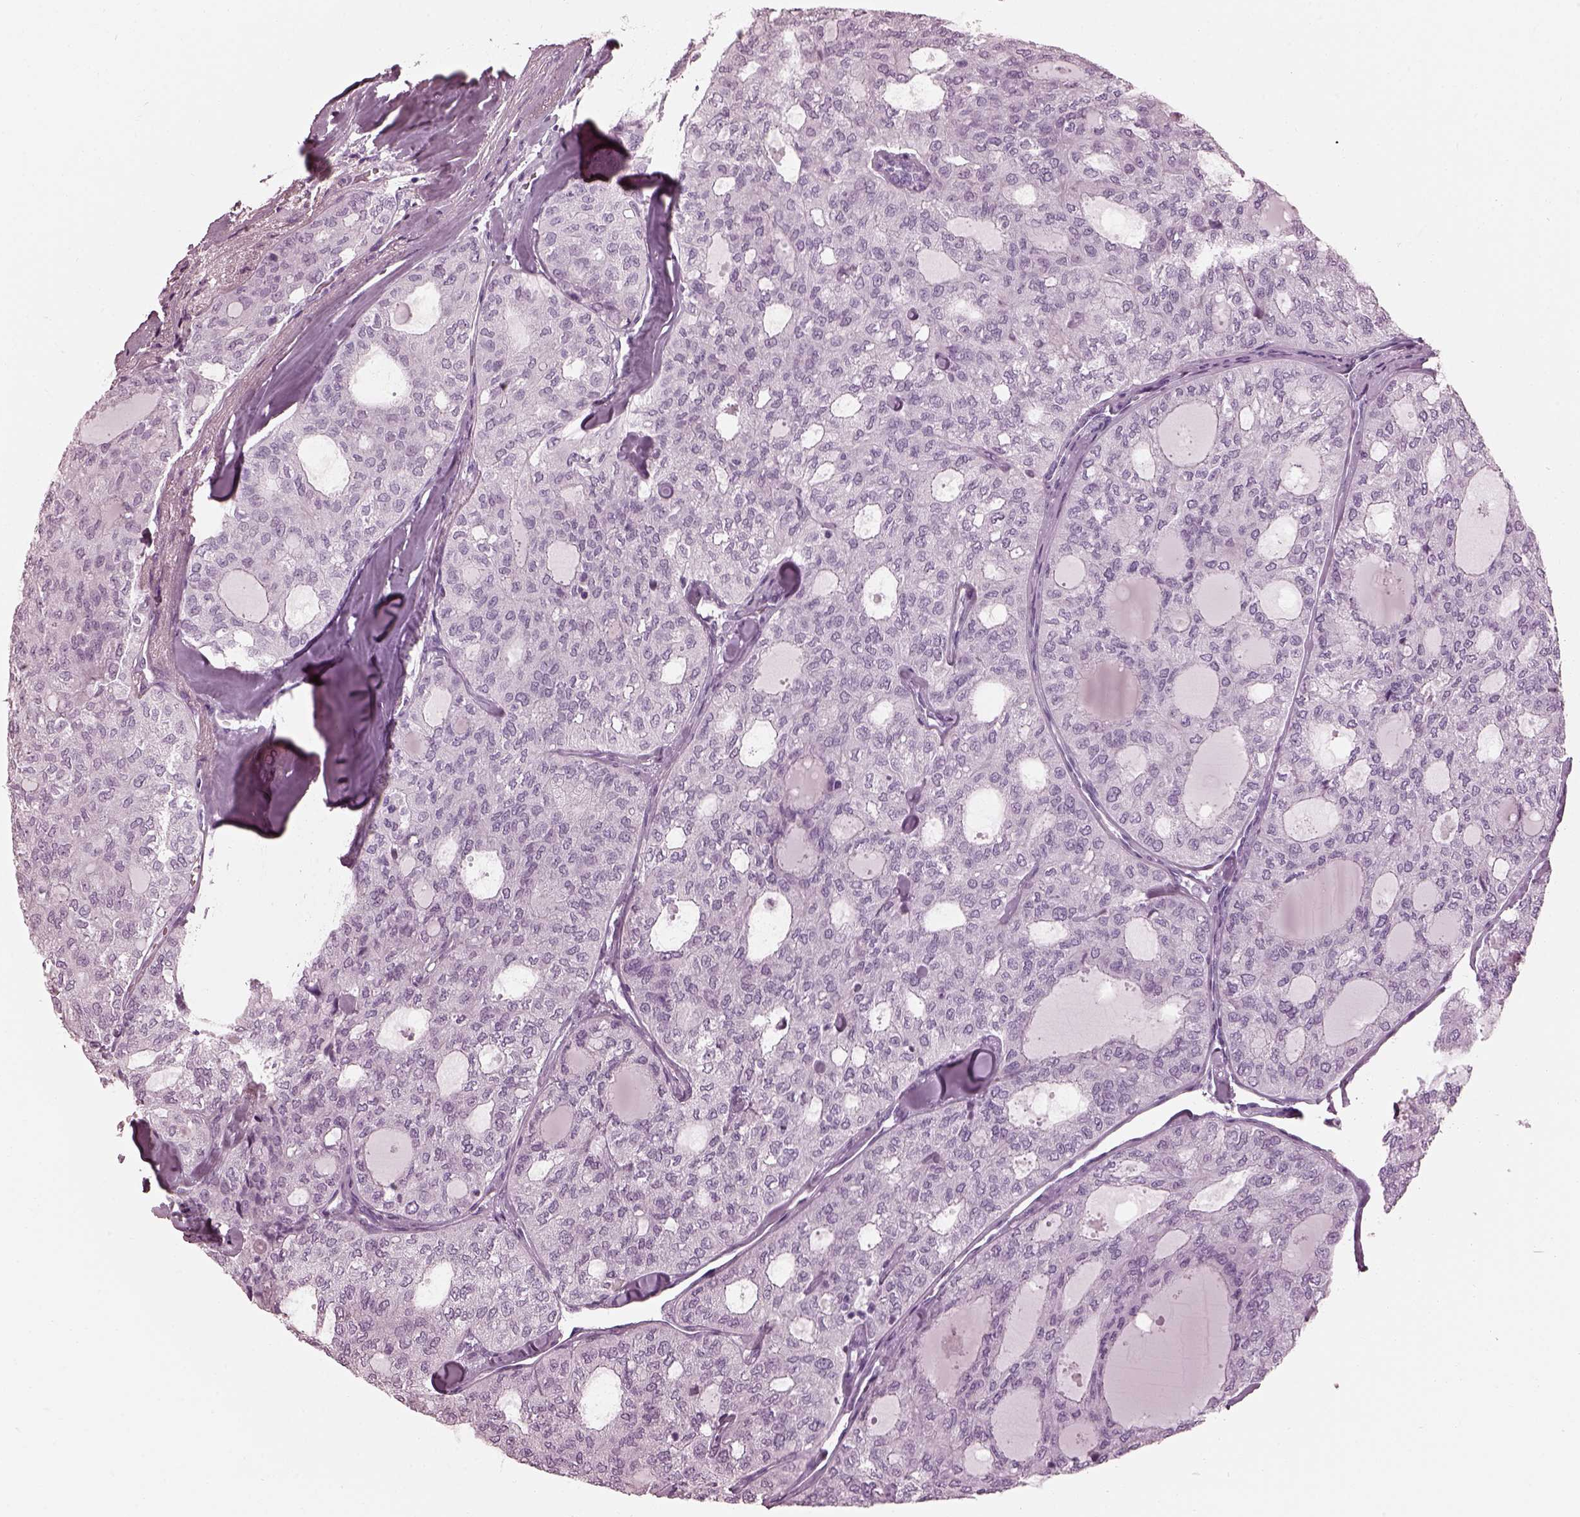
{"staining": {"intensity": "negative", "quantity": "none", "location": "none"}, "tissue": "thyroid cancer", "cell_type": "Tumor cells", "image_type": "cancer", "snomed": [{"axis": "morphology", "description": "Follicular adenoma carcinoma, NOS"}, {"axis": "topography", "description": "Thyroid gland"}], "caption": "High magnification brightfield microscopy of follicular adenoma carcinoma (thyroid) stained with DAB (3,3'-diaminobenzidine) (brown) and counterstained with hematoxylin (blue): tumor cells show no significant expression.", "gene": "TCHHL1", "patient": {"sex": "male", "age": 75}}